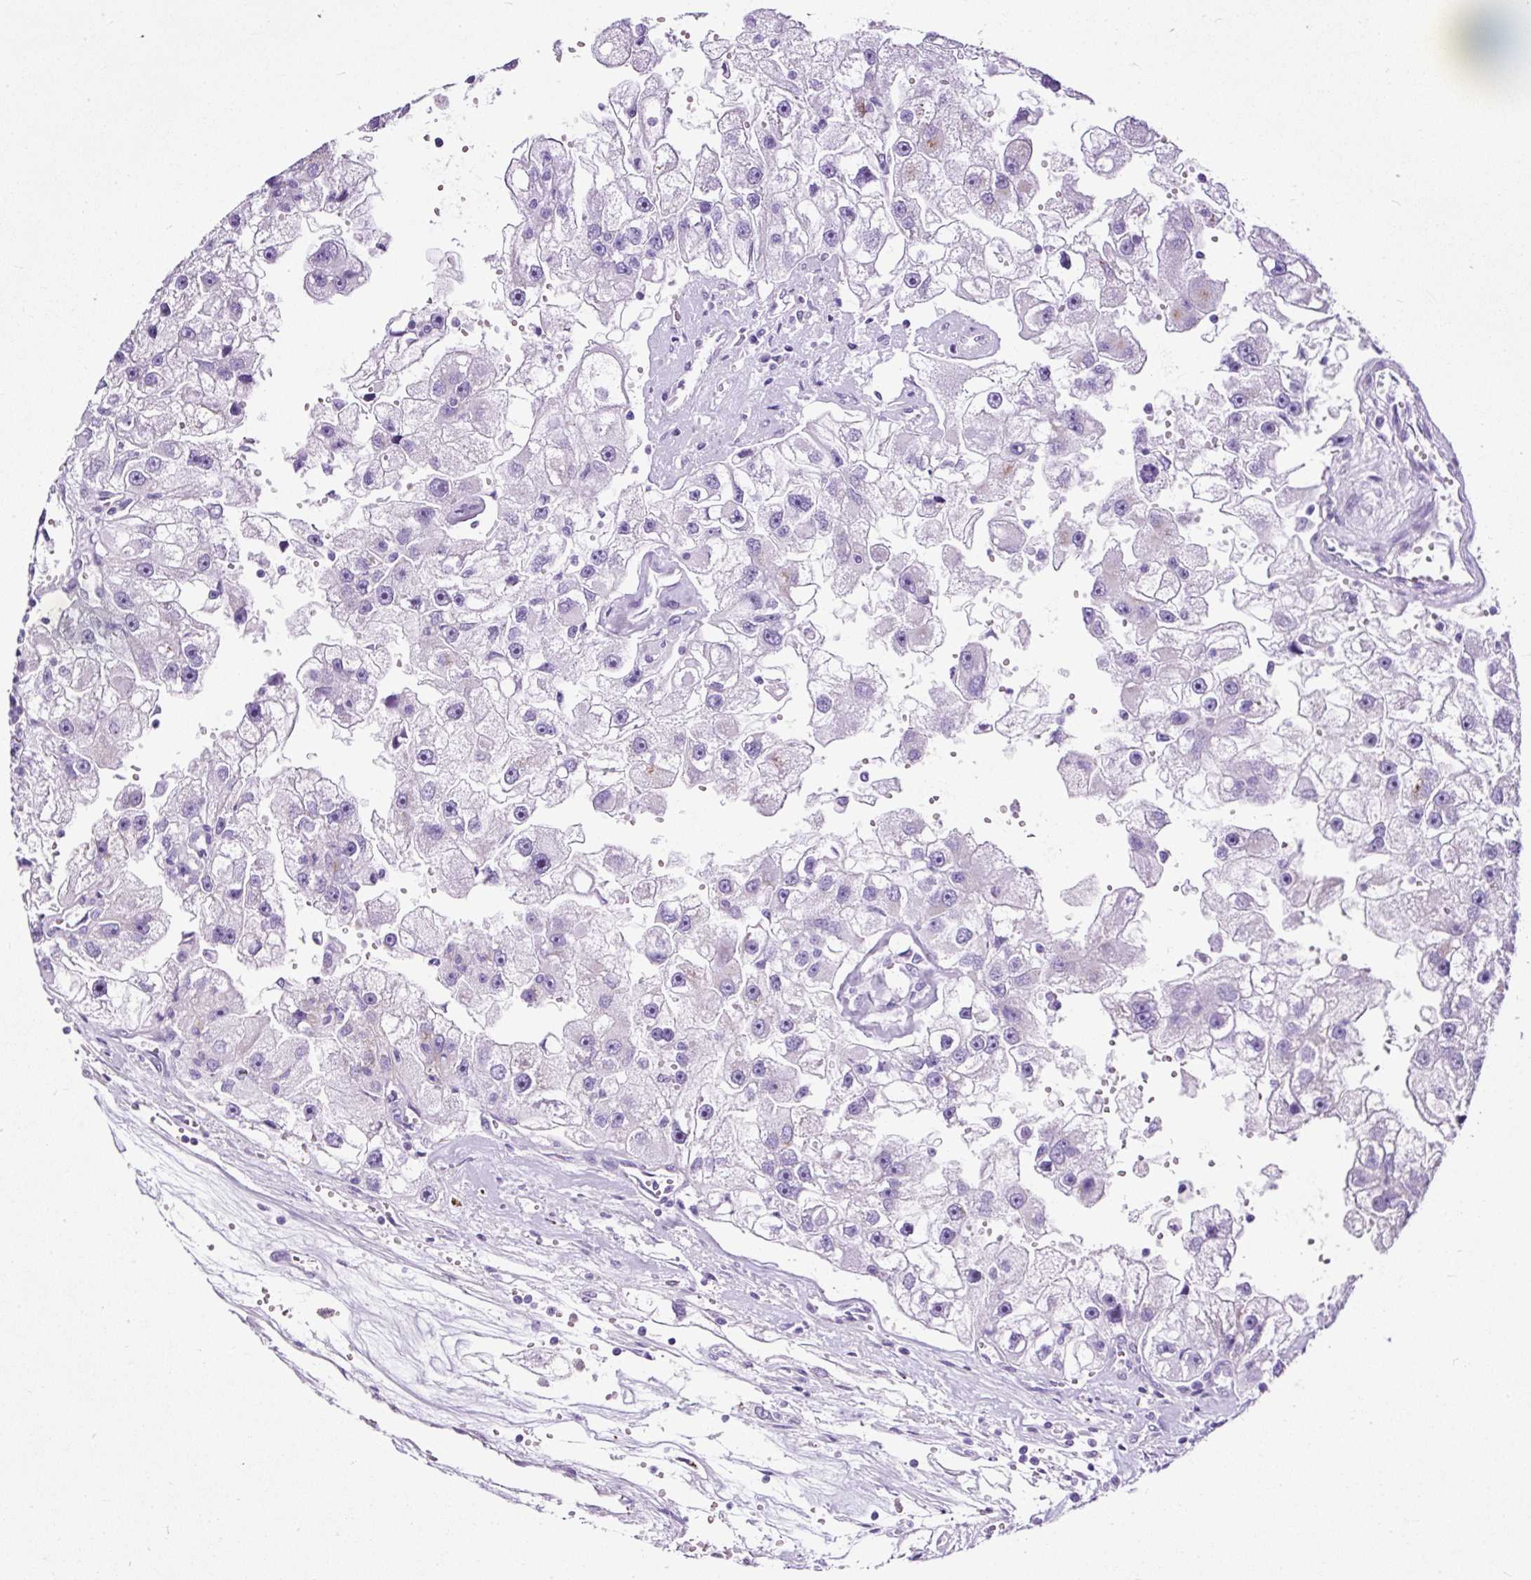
{"staining": {"intensity": "negative", "quantity": "none", "location": "none"}, "tissue": "renal cancer", "cell_type": "Tumor cells", "image_type": "cancer", "snomed": [{"axis": "morphology", "description": "Adenocarcinoma, NOS"}, {"axis": "topography", "description": "Kidney"}], "caption": "Immunohistochemistry micrograph of neoplastic tissue: human renal cancer (adenocarcinoma) stained with DAB displays no significant protein expression in tumor cells. (DAB immunohistochemistry with hematoxylin counter stain).", "gene": "STOX2", "patient": {"sex": "male", "age": 63}}